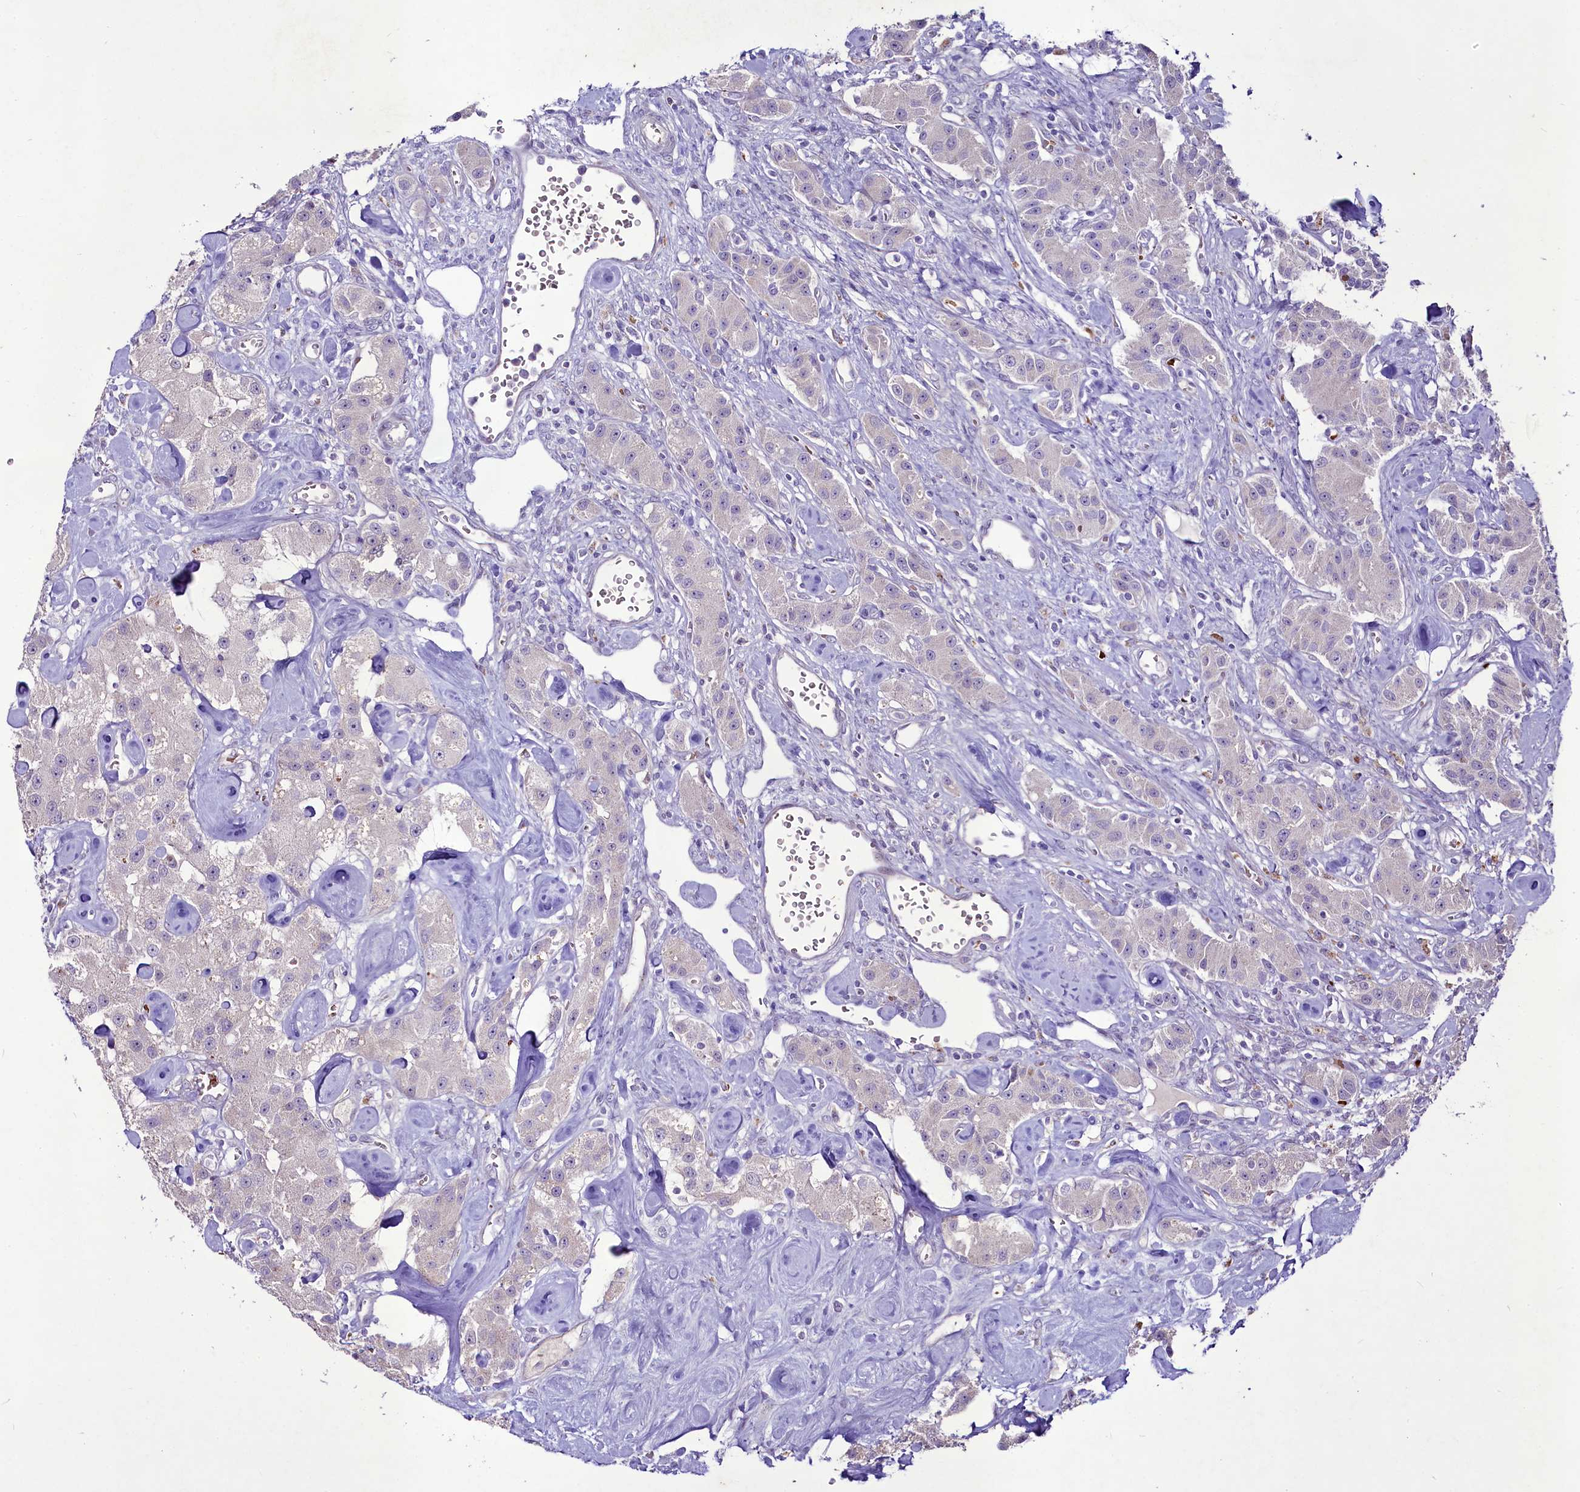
{"staining": {"intensity": "negative", "quantity": "none", "location": "none"}, "tissue": "carcinoid", "cell_type": "Tumor cells", "image_type": "cancer", "snomed": [{"axis": "morphology", "description": "Carcinoid, malignant, NOS"}, {"axis": "topography", "description": "Pancreas"}], "caption": "A micrograph of human malignant carcinoid is negative for staining in tumor cells.", "gene": "SUSD3", "patient": {"sex": "male", "age": 41}}